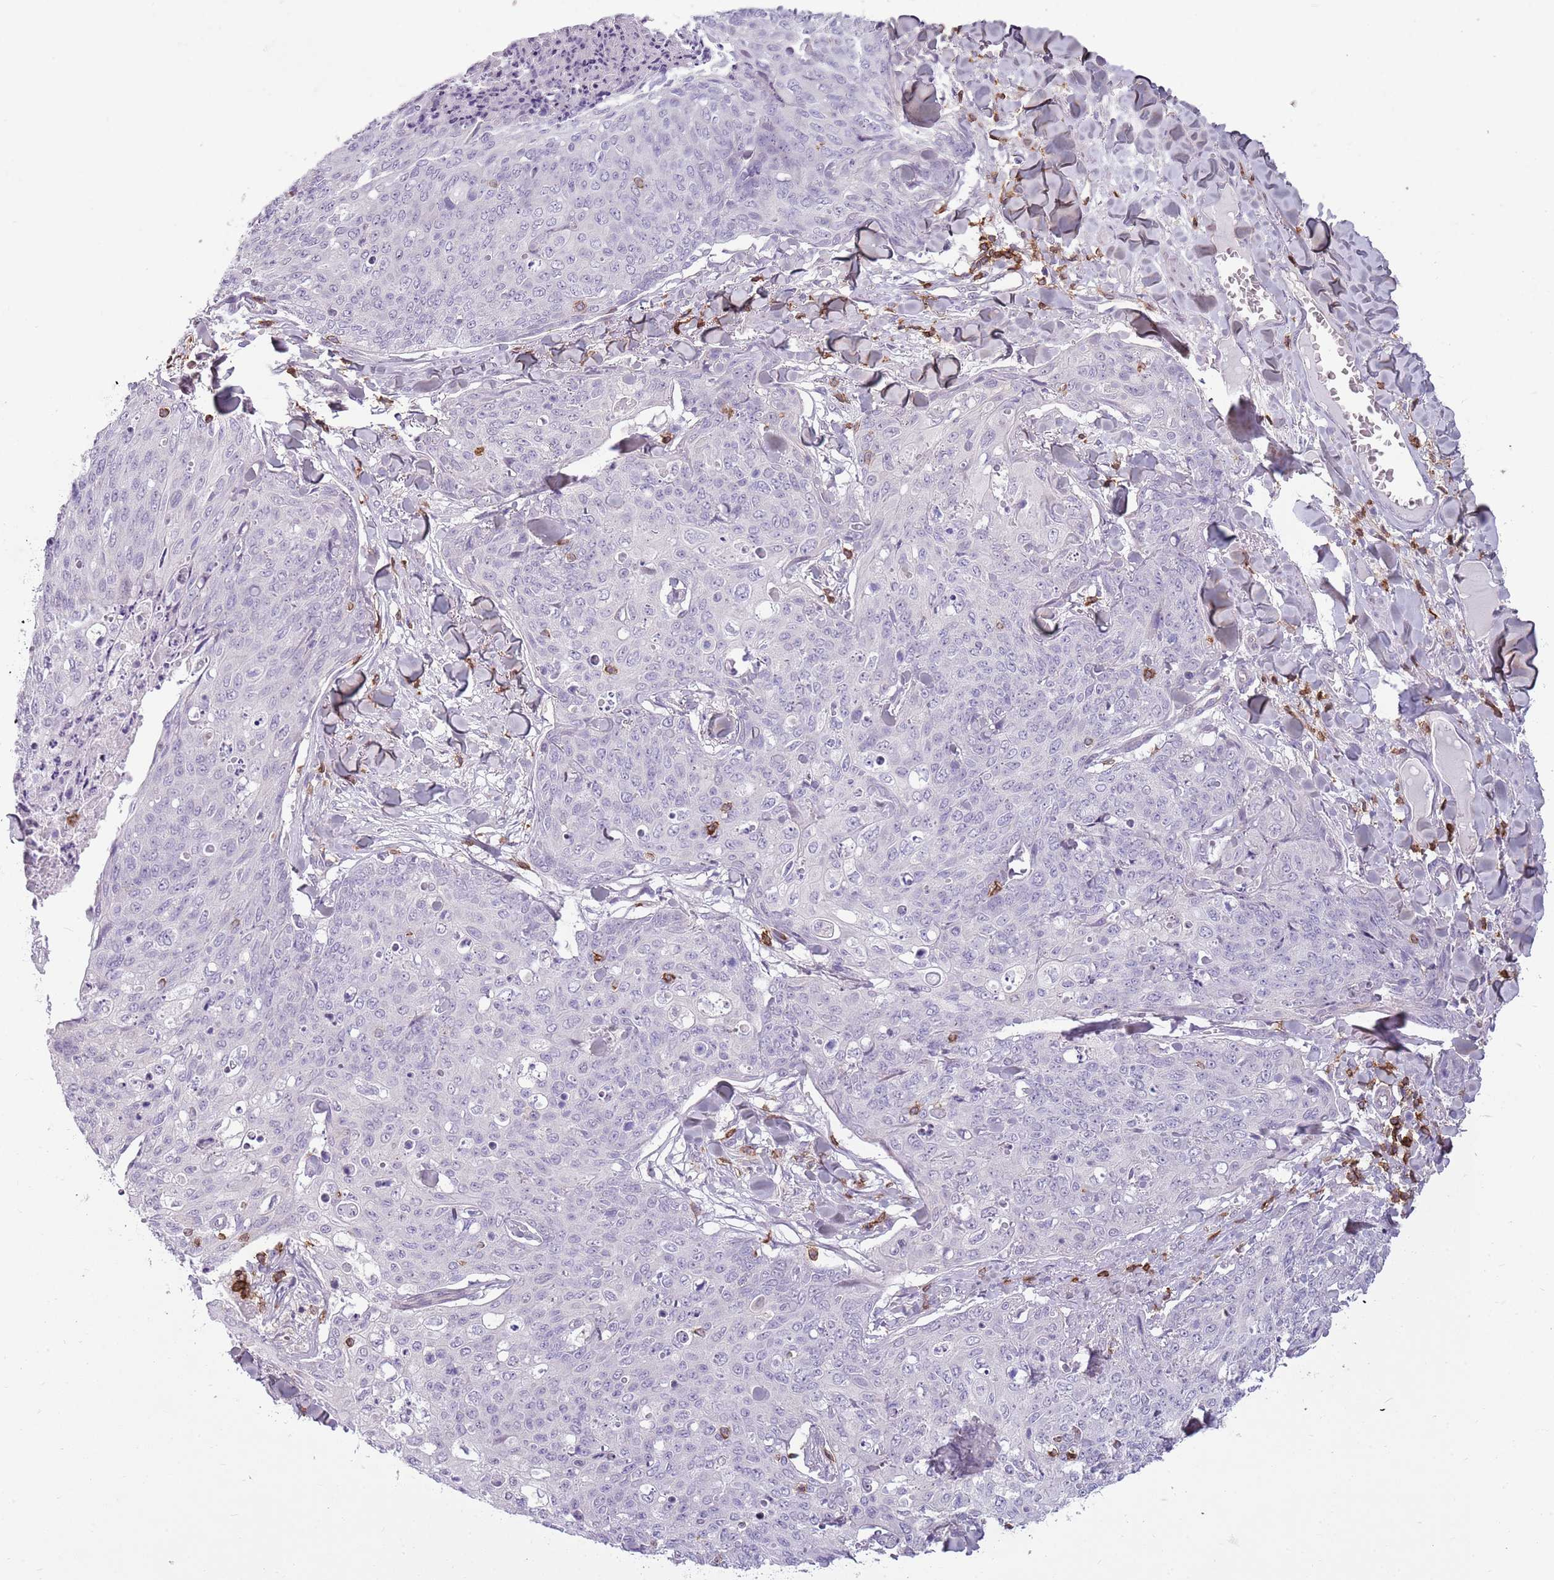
{"staining": {"intensity": "negative", "quantity": "none", "location": "none"}, "tissue": "skin cancer", "cell_type": "Tumor cells", "image_type": "cancer", "snomed": [{"axis": "morphology", "description": "Squamous cell carcinoma, NOS"}, {"axis": "topography", "description": "Skin"}, {"axis": "topography", "description": "Vulva"}], "caption": "A photomicrograph of skin cancer (squamous cell carcinoma) stained for a protein shows no brown staining in tumor cells. Brightfield microscopy of immunohistochemistry stained with DAB (3,3'-diaminobenzidine) (brown) and hematoxylin (blue), captured at high magnification.", "gene": "ZNF583", "patient": {"sex": "female", "age": 85}}